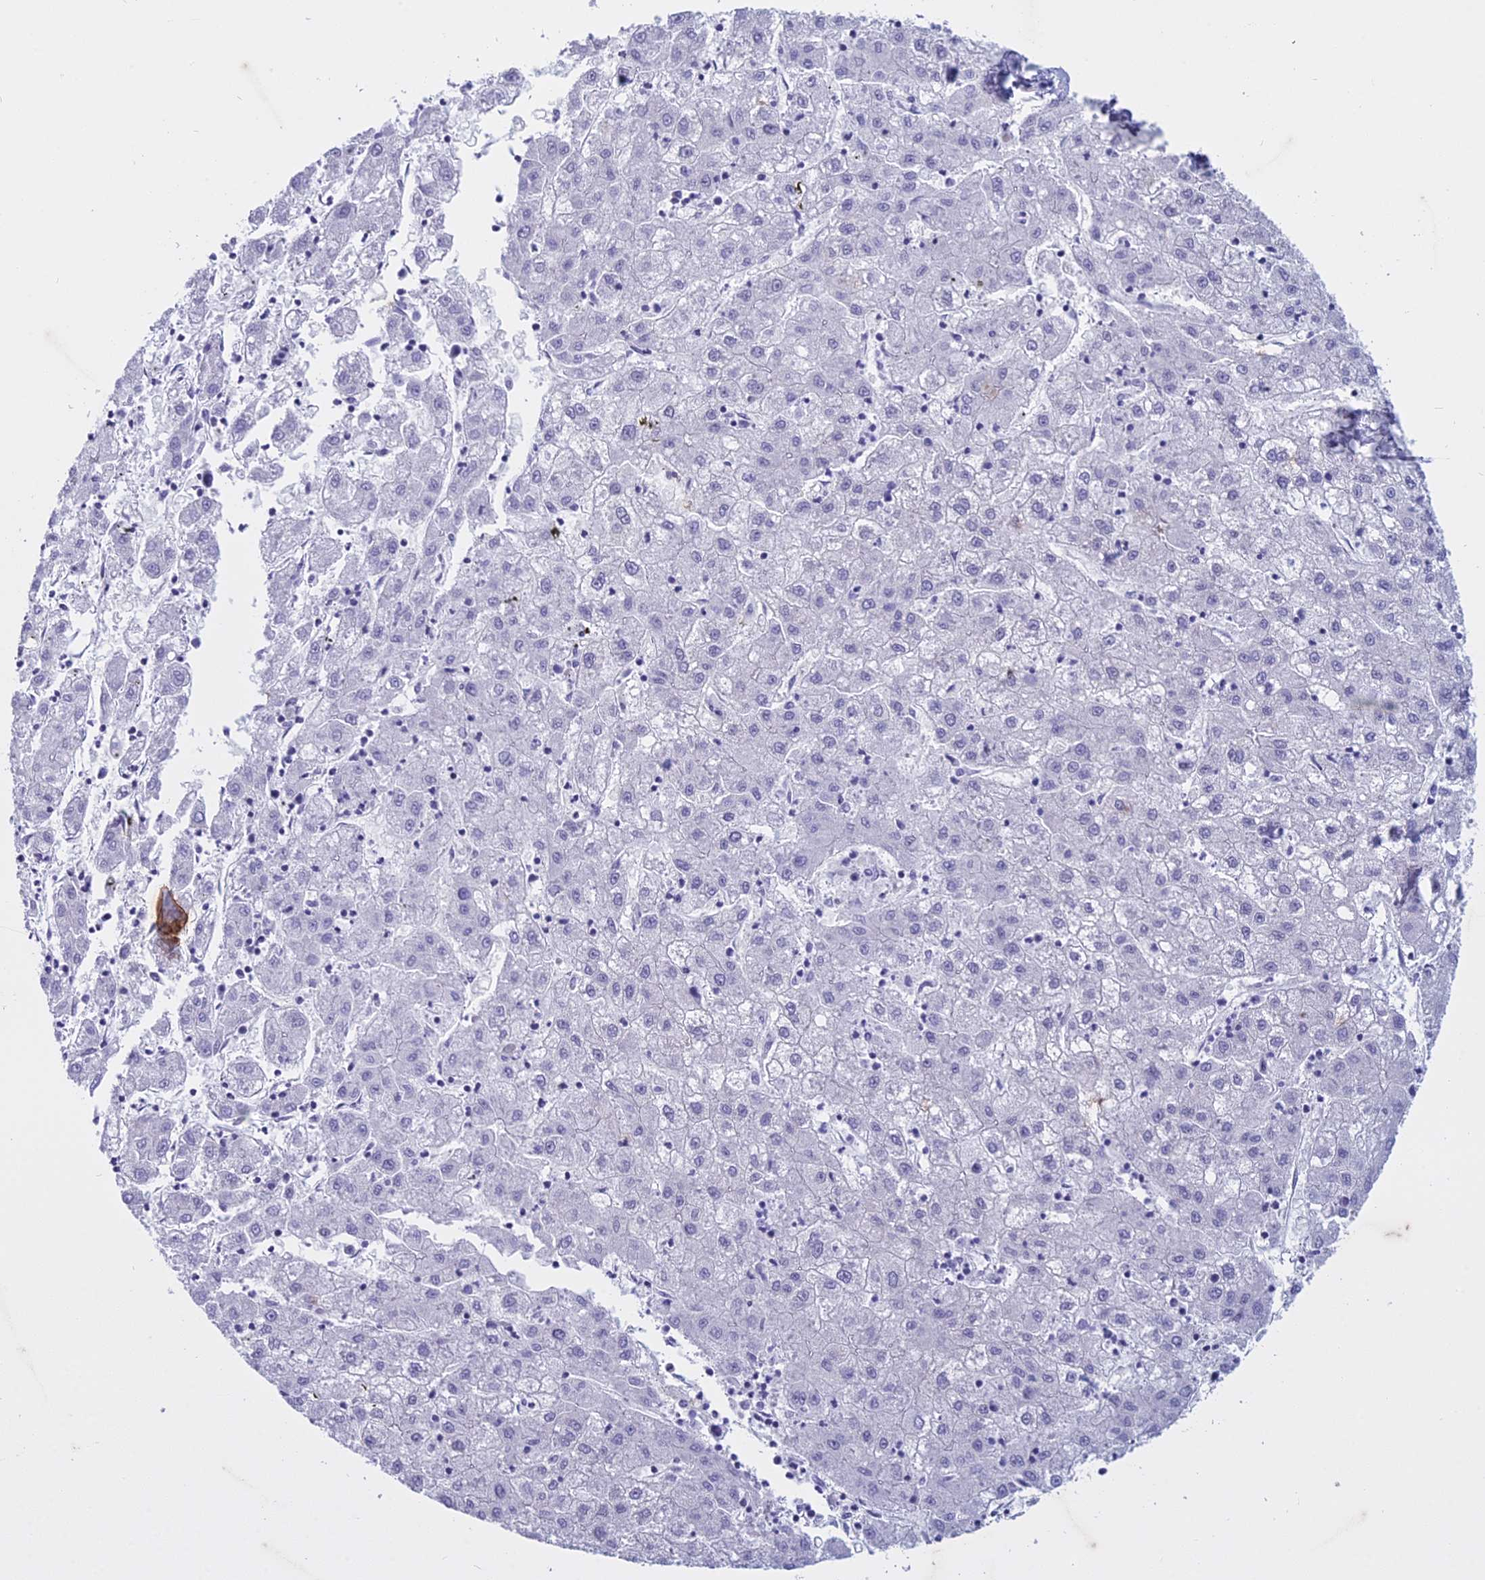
{"staining": {"intensity": "negative", "quantity": "none", "location": "none"}, "tissue": "liver cancer", "cell_type": "Tumor cells", "image_type": "cancer", "snomed": [{"axis": "morphology", "description": "Carcinoma, Hepatocellular, NOS"}, {"axis": "topography", "description": "Liver"}], "caption": "An image of liver hepatocellular carcinoma stained for a protein displays no brown staining in tumor cells. The staining was performed using DAB (3,3'-diaminobenzidine) to visualize the protein expression in brown, while the nuclei were stained in blue with hematoxylin (Magnification: 20x).", "gene": "HMGB4", "patient": {"sex": "male", "age": 72}}